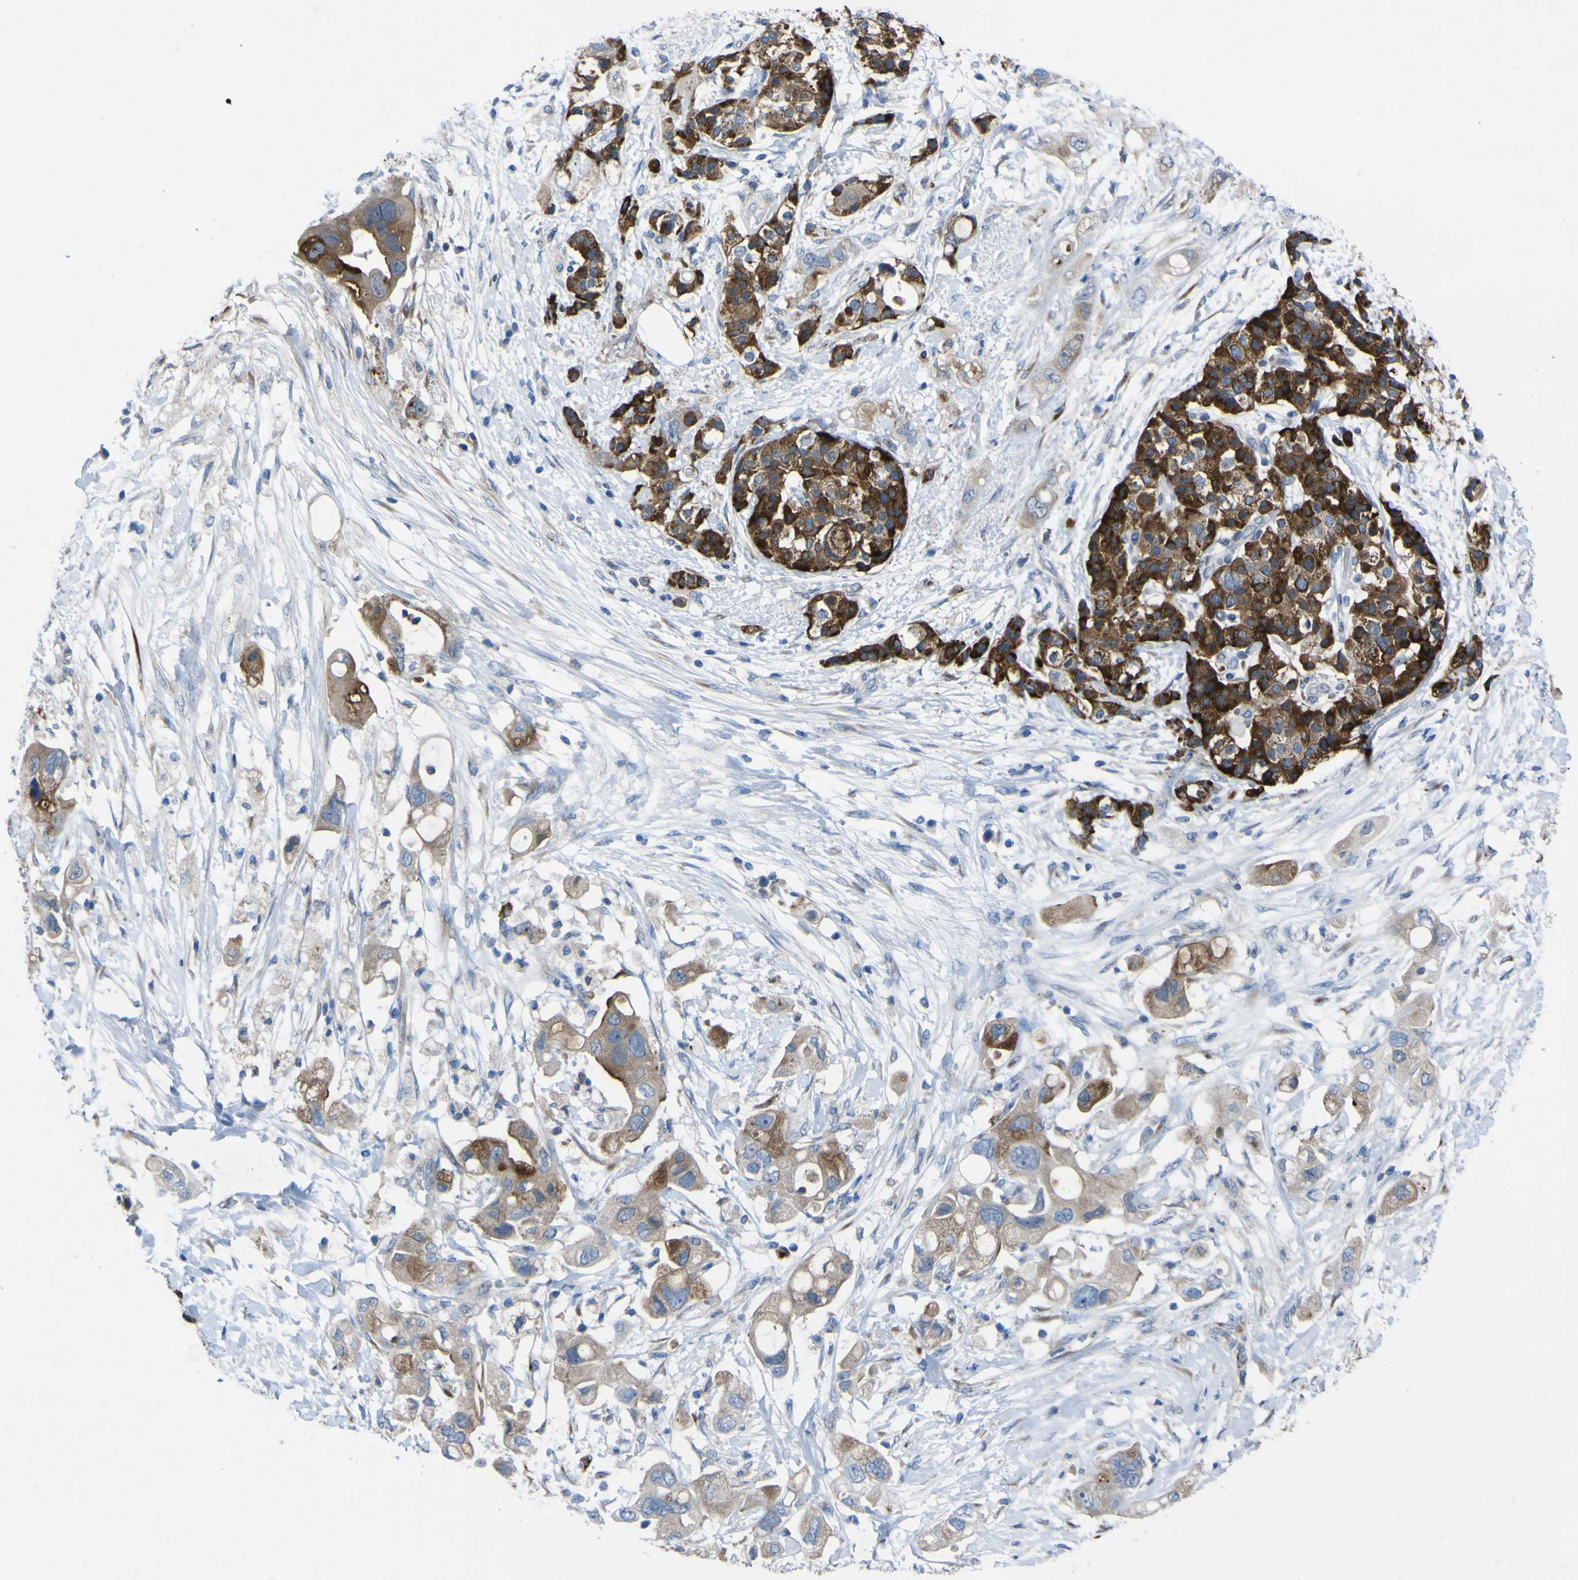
{"staining": {"intensity": "strong", "quantity": "25%-75%", "location": "cytoplasmic/membranous"}, "tissue": "pancreatic cancer", "cell_type": "Tumor cells", "image_type": "cancer", "snomed": [{"axis": "morphology", "description": "Adenocarcinoma, NOS"}, {"axis": "topography", "description": "Pancreas"}], "caption": "Strong cytoplasmic/membranous protein expression is identified in approximately 25%-75% of tumor cells in adenocarcinoma (pancreatic).", "gene": "CST3", "patient": {"sex": "female", "age": 56}}